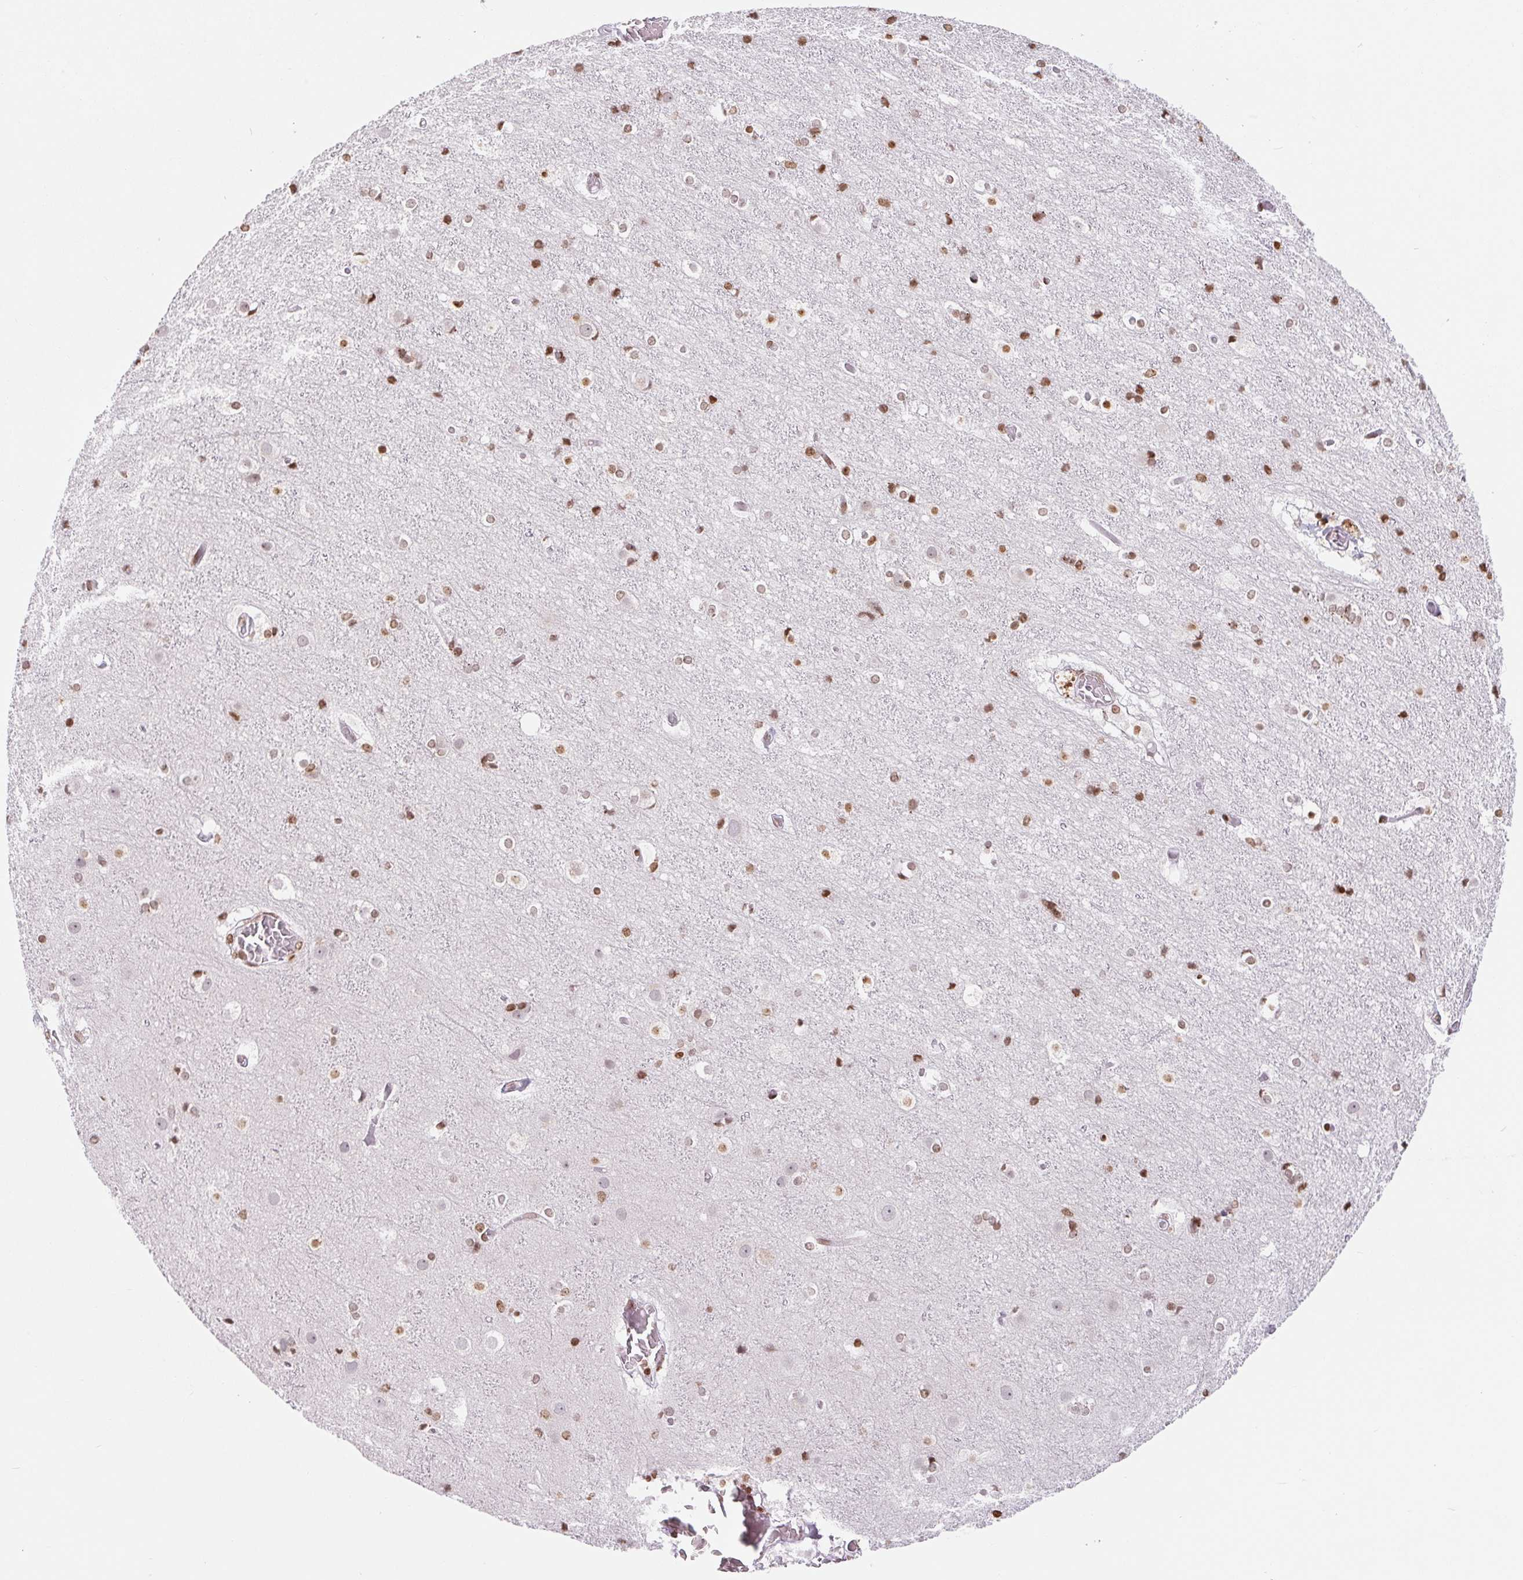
{"staining": {"intensity": "moderate", "quantity": ">75%", "location": "nuclear"}, "tissue": "cerebral cortex", "cell_type": "Endothelial cells", "image_type": "normal", "snomed": [{"axis": "morphology", "description": "Normal tissue, NOS"}, {"axis": "topography", "description": "Cerebral cortex"}], "caption": "Immunohistochemical staining of normal human cerebral cortex shows >75% levels of moderate nuclear protein staining in approximately >75% of endothelial cells.", "gene": "SMIM12", "patient": {"sex": "female", "age": 52}}